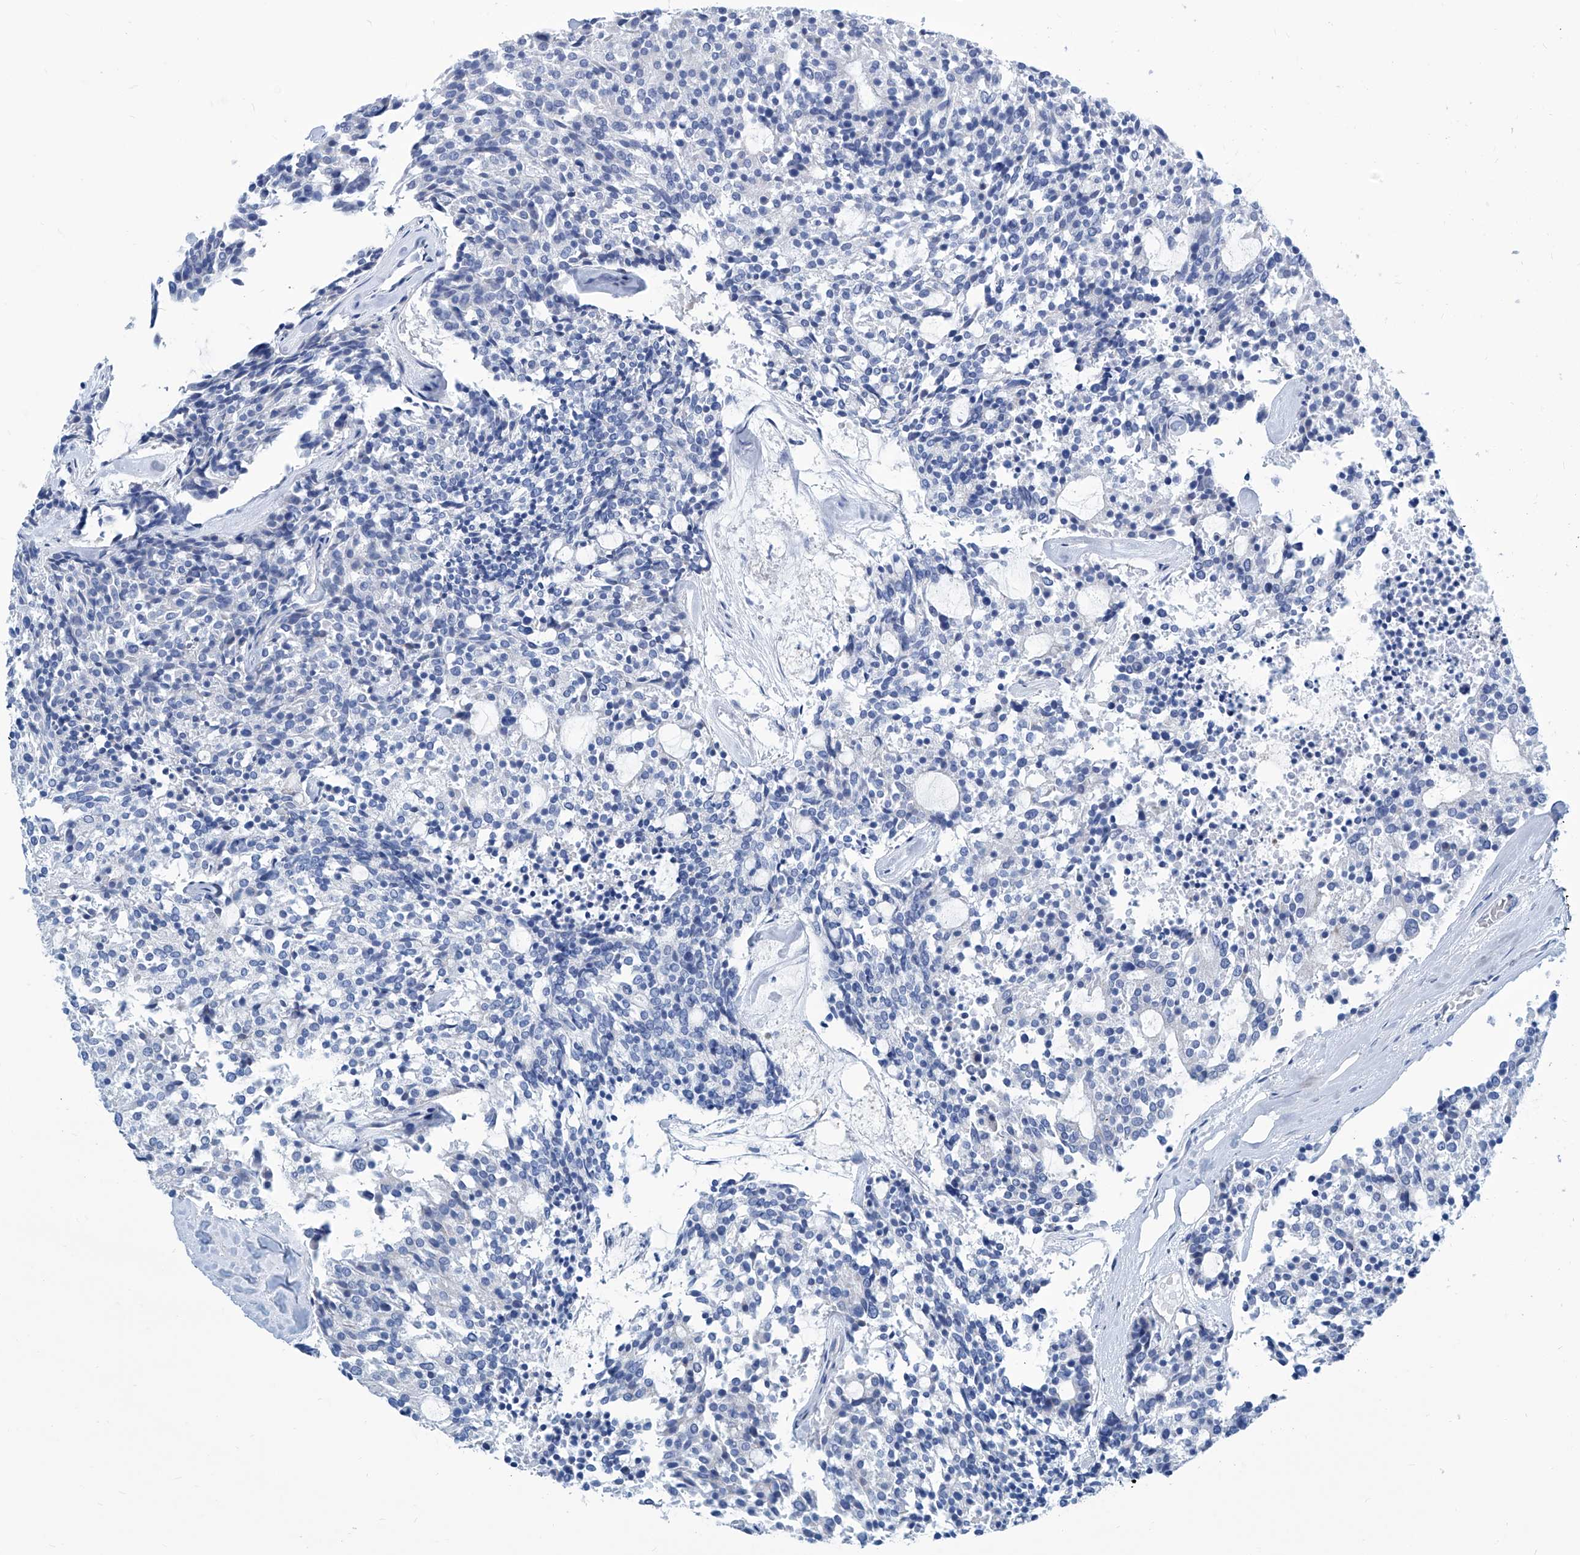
{"staining": {"intensity": "negative", "quantity": "none", "location": "none"}, "tissue": "carcinoid", "cell_type": "Tumor cells", "image_type": "cancer", "snomed": [{"axis": "morphology", "description": "Carcinoid, malignant, NOS"}, {"axis": "topography", "description": "Pancreas"}], "caption": "Tumor cells are negative for protein expression in human carcinoid (malignant).", "gene": "ZNF519", "patient": {"sex": "female", "age": 54}}